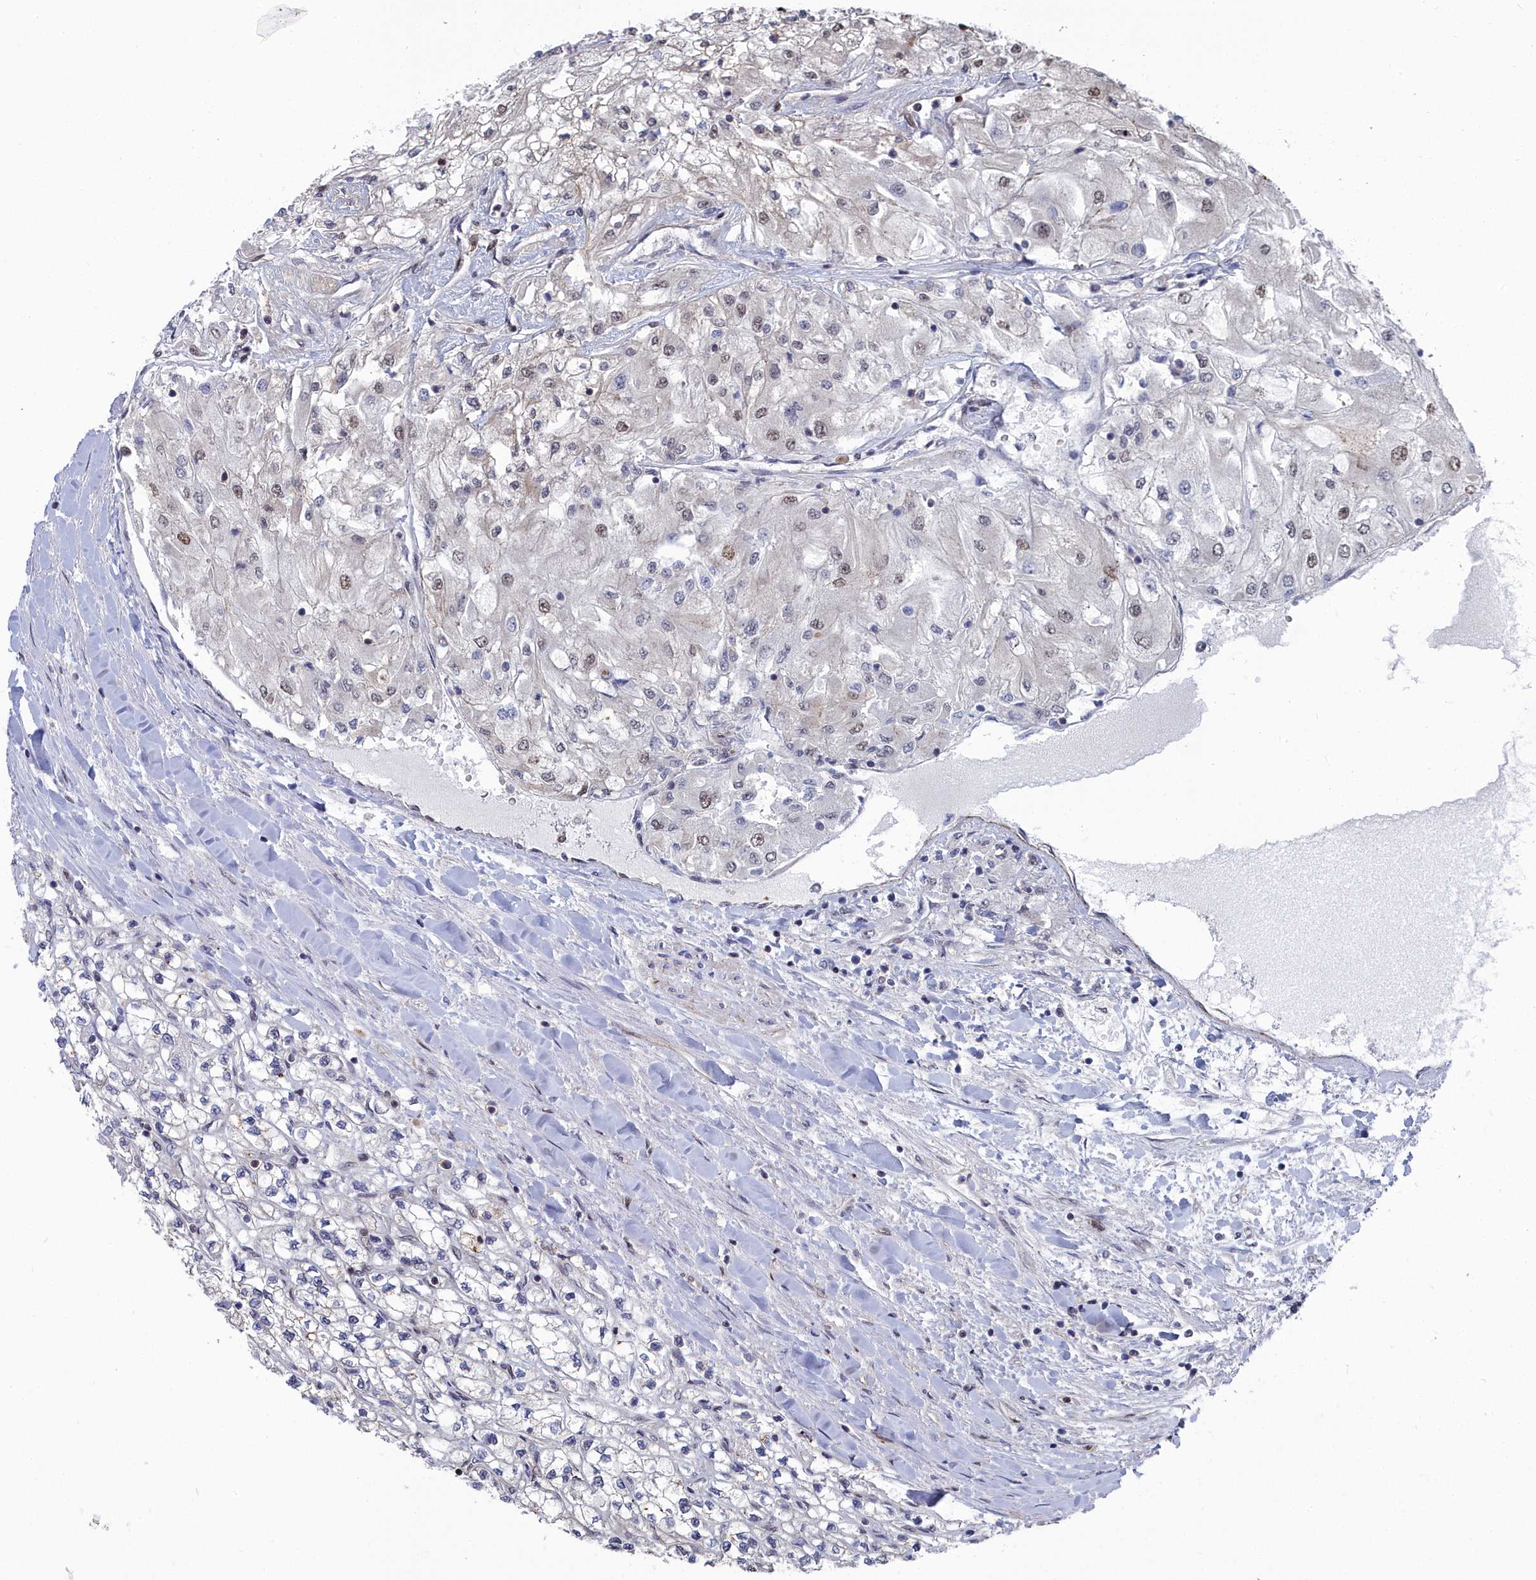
{"staining": {"intensity": "weak", "quantity": "<25%", "location": "nuclear"}, "tissue": "renal cancer", "cell_type": "Tumor cells", "image_type": "cancer", "snomed": [{"axis": "morphology", "description": "Adenocarcinoma, NOS"}, {"axis": "topography", "description": "Kidney"}], "caption": "High power microscopy micrograph of an immunohistochemistry micrograph of renal cancer (adenocarcinoma), revealing no significant positivity in tumor cells. (DAB (3,3'-diaminobenzidine) immunohistochemistry visualized using brightfield microscopy, high magnification).", "gene": "RPS27A", "patient": {"sex": "male", "age": 80}}